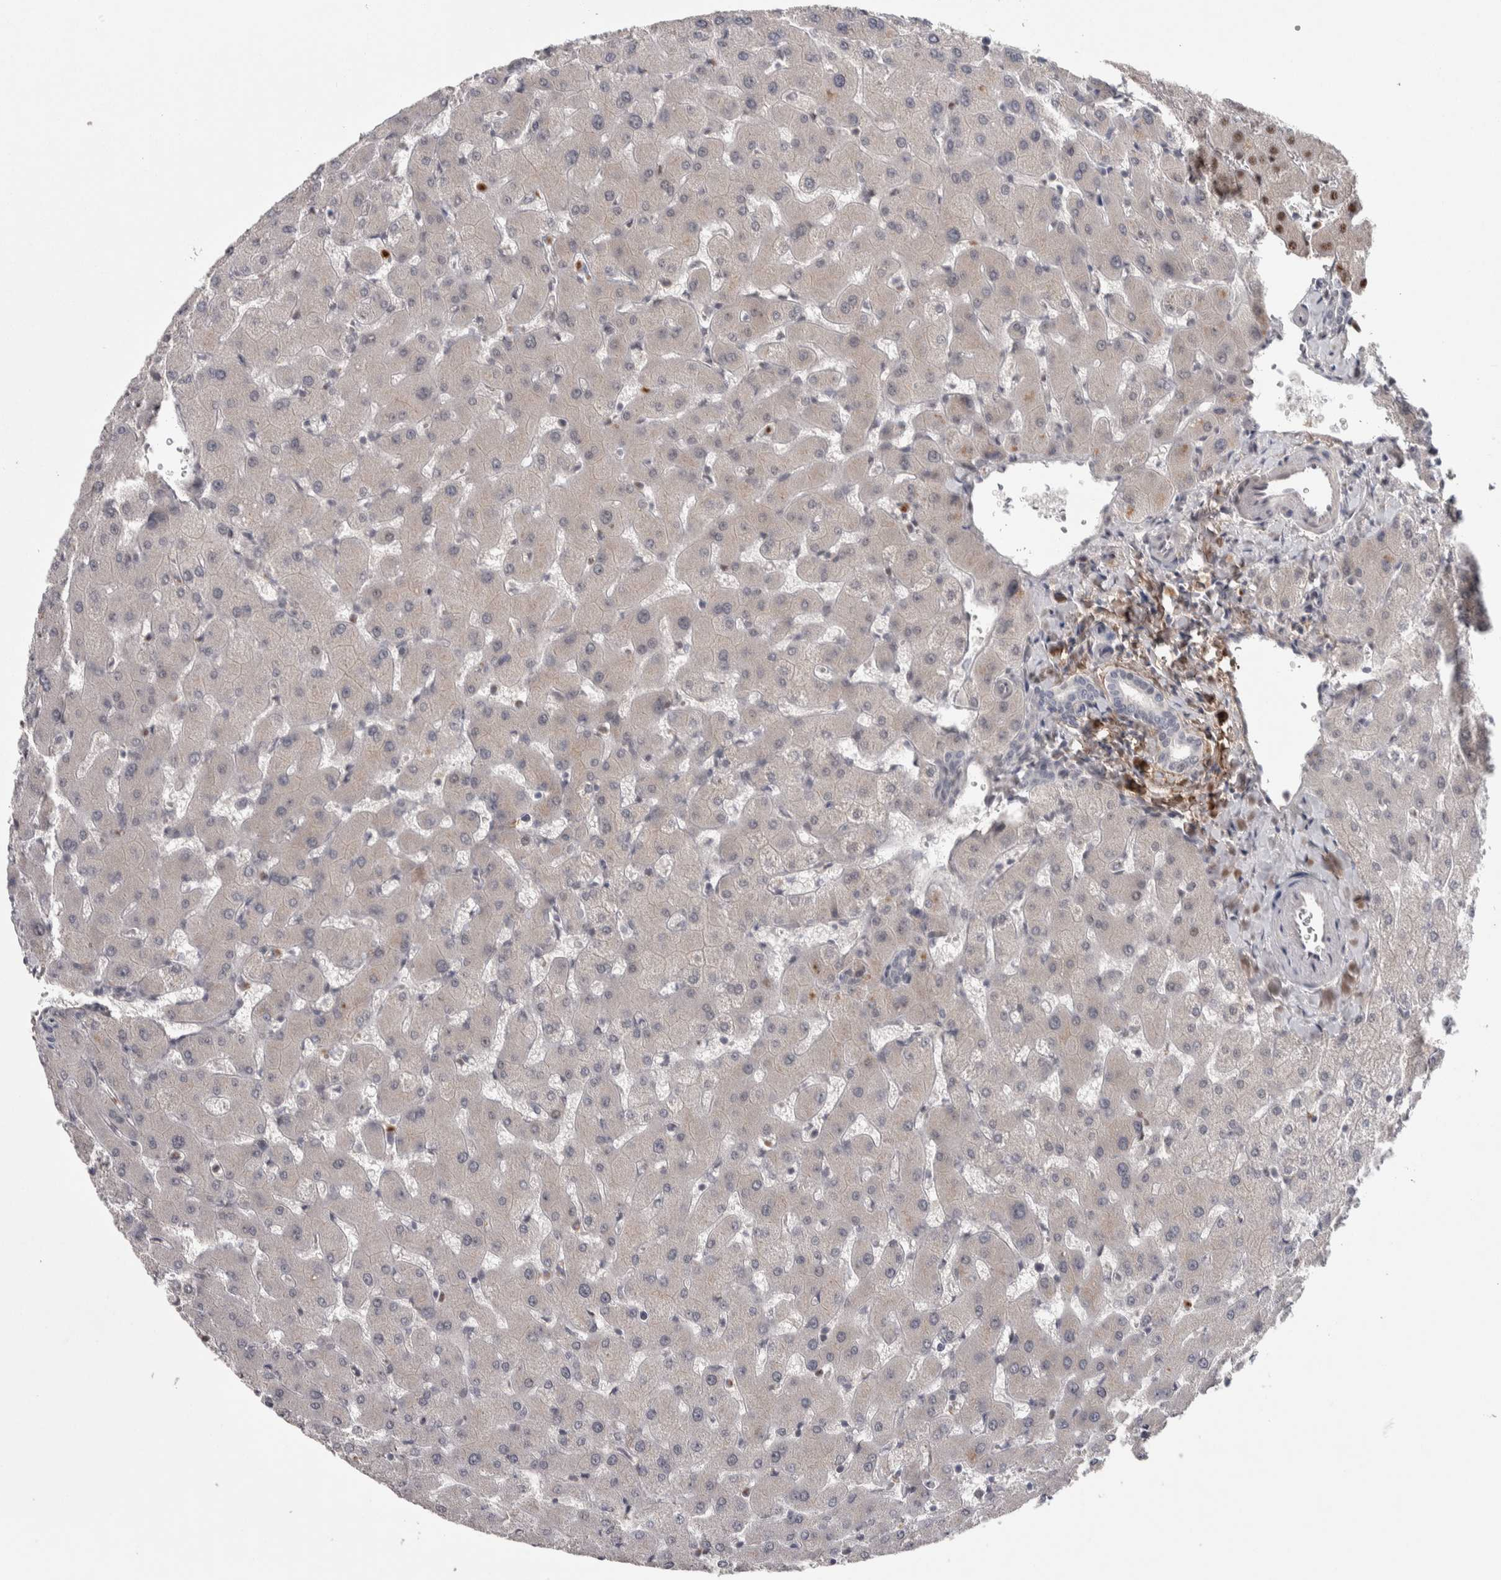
{"staining": {"intensity": "negative", "quantity": "none", "location": "none"}, "tissue": "liver", "cell_type": "Cholangiocytes", "image_type": "normal", "snomed": [{"axis": "morphology", "description": "Normal tissue, NOS"}, {"axis": "topography", "description": "Liver"}], "caption": "This is a image of IHC staining of benign liver, which shows no staining in cholangiocytes. (DAB (3,3'-diaminobenzidine) immunohistochemistry, high magnification).", "gene": "ASPN", "patient": {"sex": "female", "age": 63}}